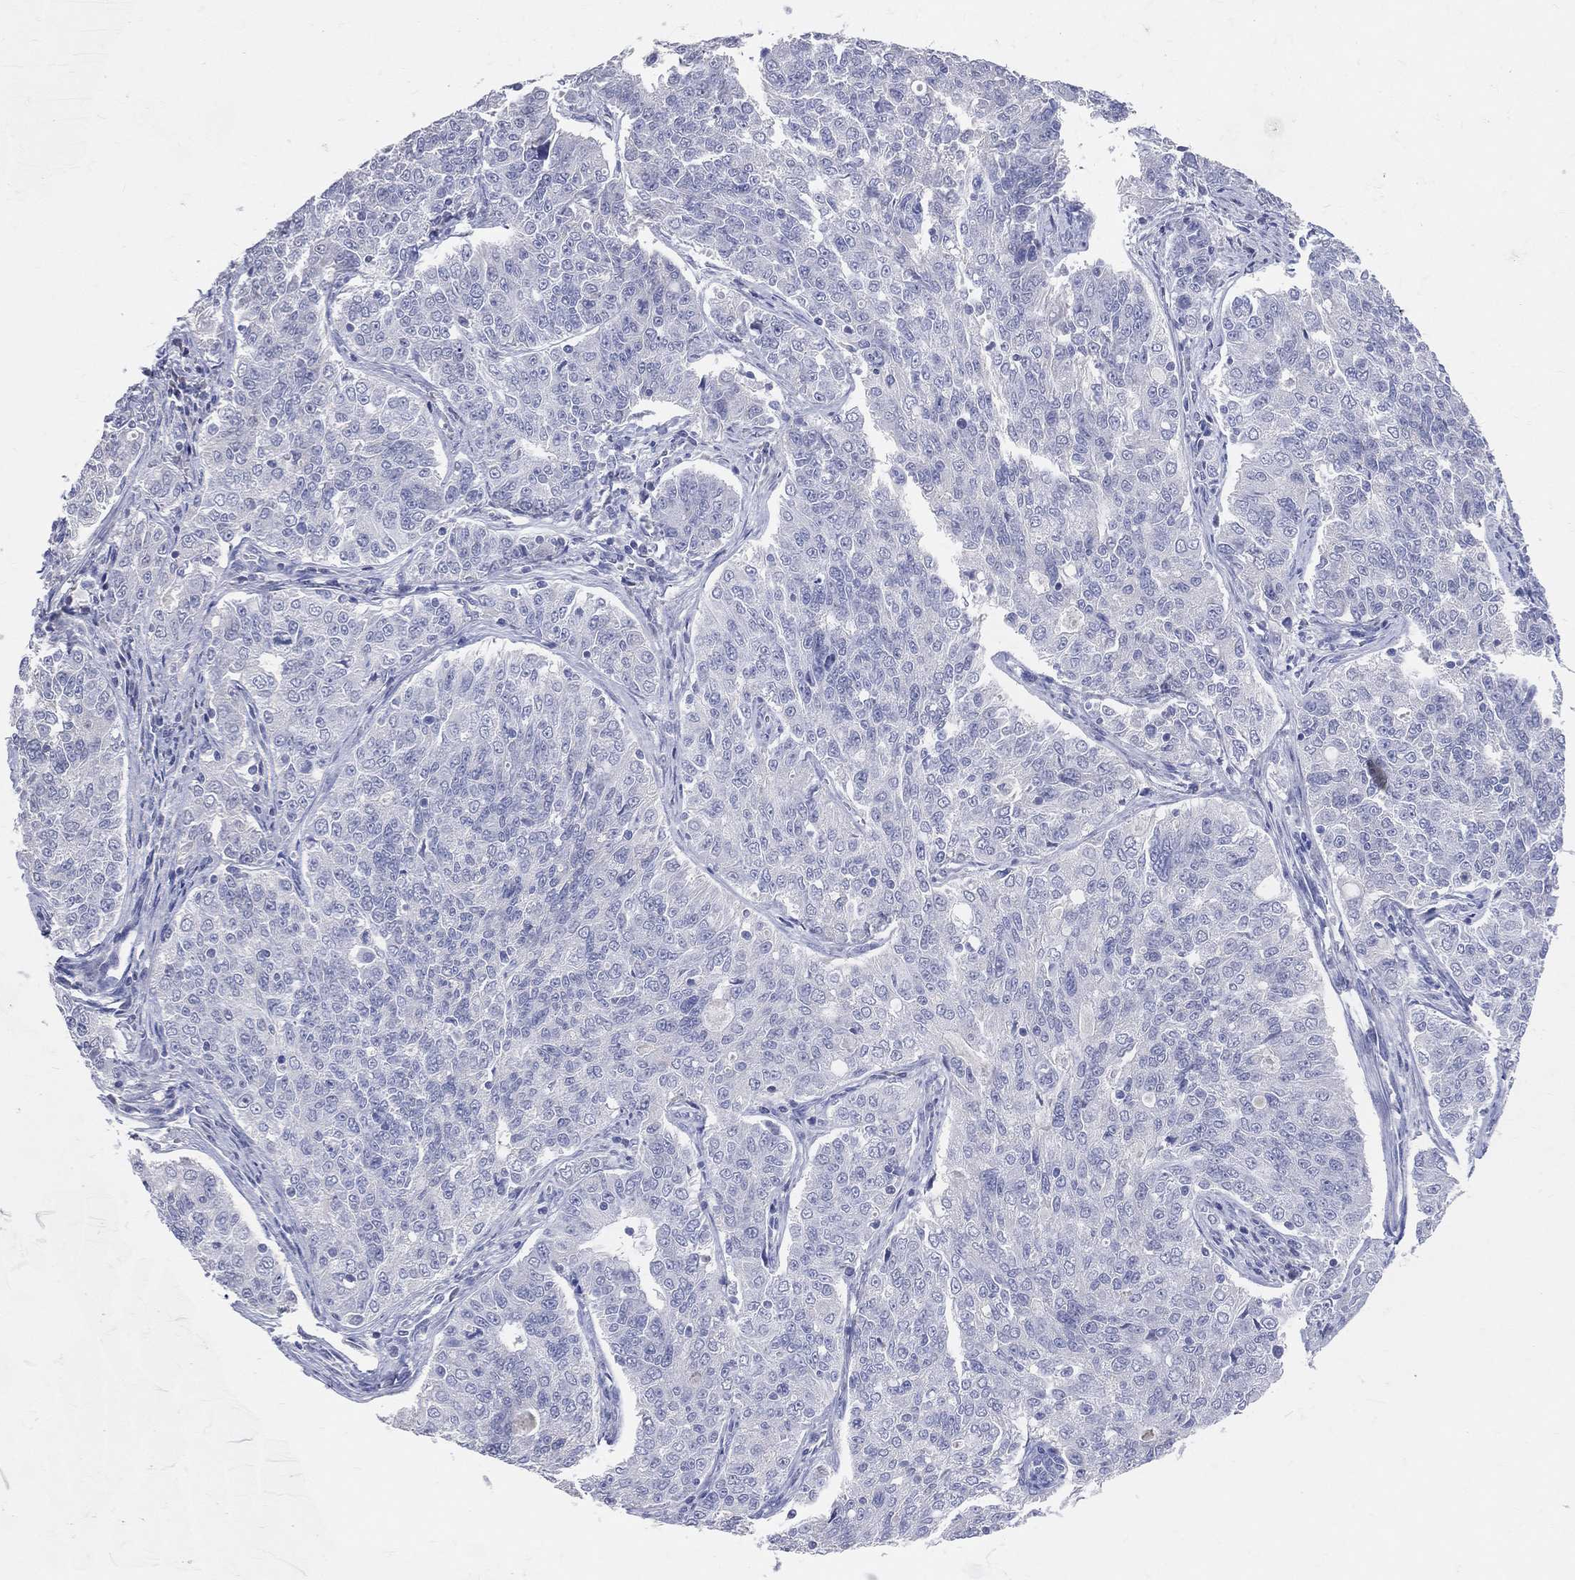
{"staining": {"intensity": "negative", "quantity": "none", "location": "none"}, "tissue": "endometrial cancer", "cell_type": "Tumor cells", "image_type": "cancer", "snomed": [{"axis": "morphology", "description": "Adenocarcinoma, NOS"}, {"axis": "topography", "description": "Endometrium"}], "caption": "High power microscopy histopathology image of an immunohistochemistry histopathology image of endometrial cancer, revealing no significant expression in tumor cells.", "gene": "LAT", "patient": {"sex": "female", "age": 43}}